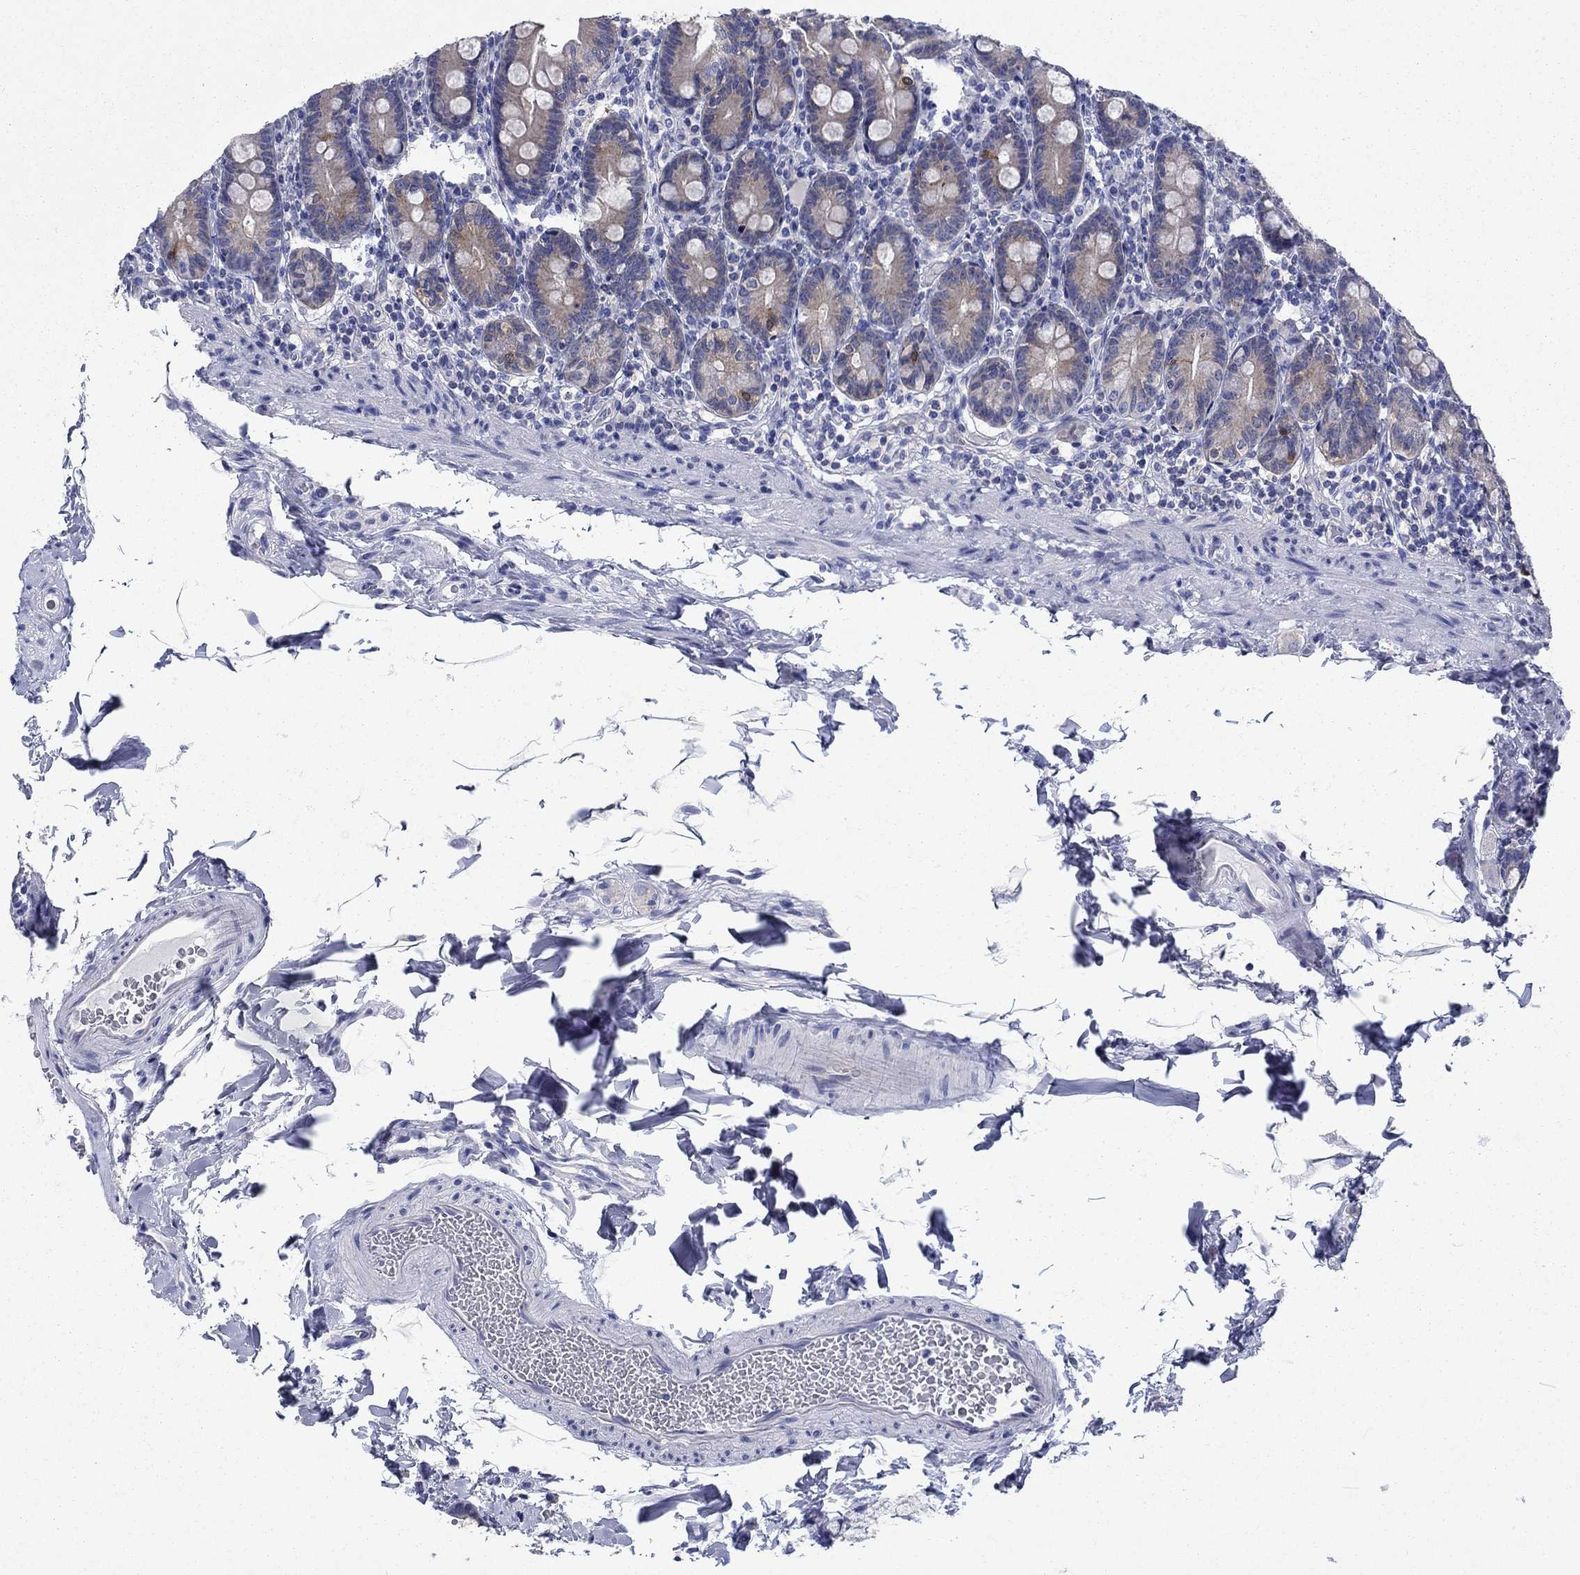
{"staining": {"intensity": "weak", "quantity": "25%-75%", "location": "cytoplasmic/membranous"}, "tissue": "duodenum", "cell_type": "Glandular cells", "image_type": "normal", "snomed": [{"axis": "morphology", "description": "Normal tissue, NOS"}, {"axis": "topography", "description": "Duodenum"}], "caption": "Protein expression by IHC exhibits weak cytoplasmic/membranous staining in approximately 25%-75% of glandular cells in normal duodenum. The staining was performed using DAB (3,3'-diaminobenzidine), with brown indicating positive protein expression. Nuclei are stained blue with hematoxylin.", "gene": "SULT2B1", "patient": {"sex": "female", "age": 67}}